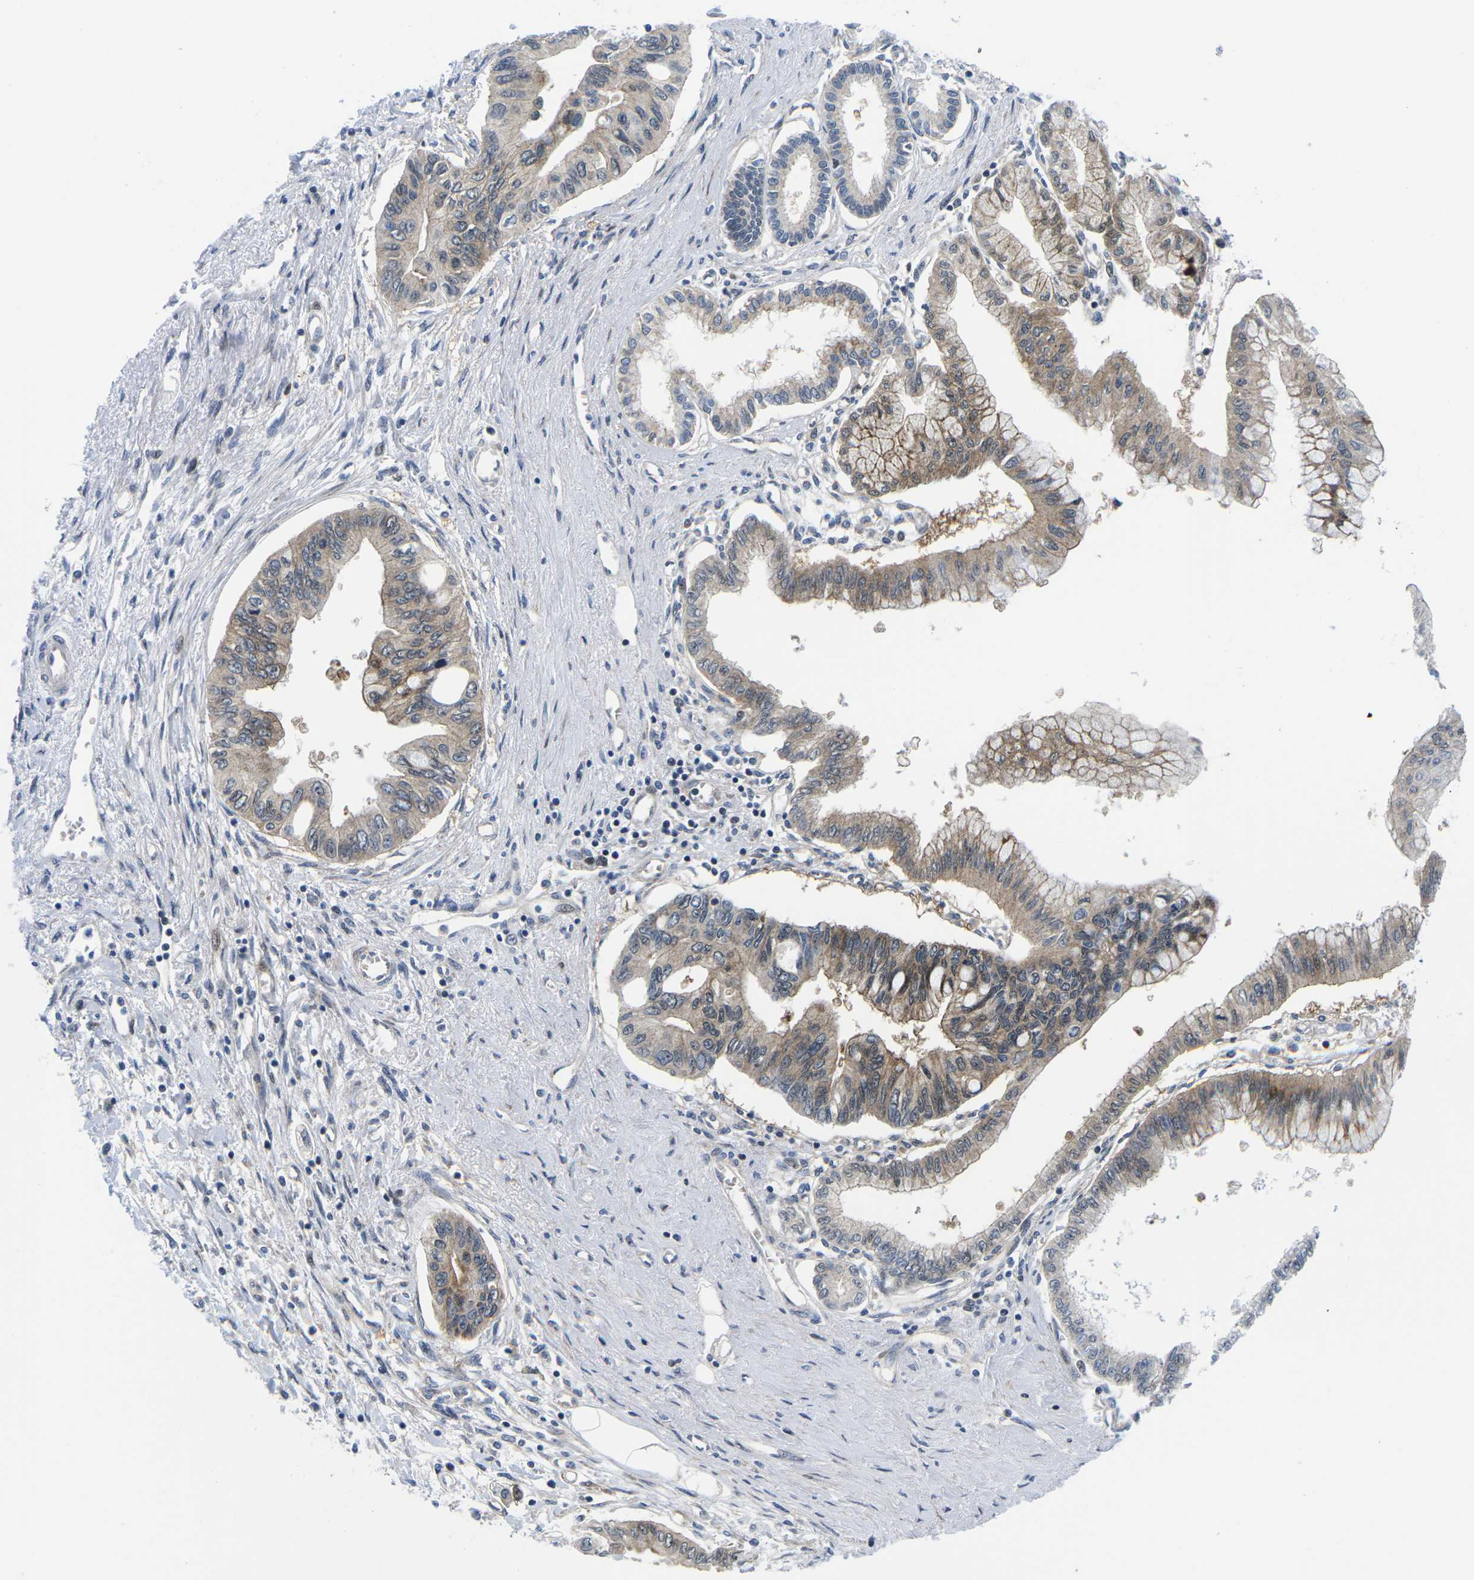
{"staining": {"intensity": "moderate", "quantity": ">75%", "location": "cytoplasmic/membranous"}, "tissue": "pancreatic cancer", "cell_type": "Tumor cells", "image_type": "cancer", "snomed": [{"axis": "morphology", "description": "Adenocarcinoma, NOS"}, {"axis": "topography", "description": "Pancreas"}], "caption": "The histopathology image displays a brown stain indicating the presence of a protein in the cytoplasmic/membranous of tumor cells in pancreatic cancer (adenocarcinoma).", "gene": "EIF4E", "patient": {"sex": "female", "age": 77}}